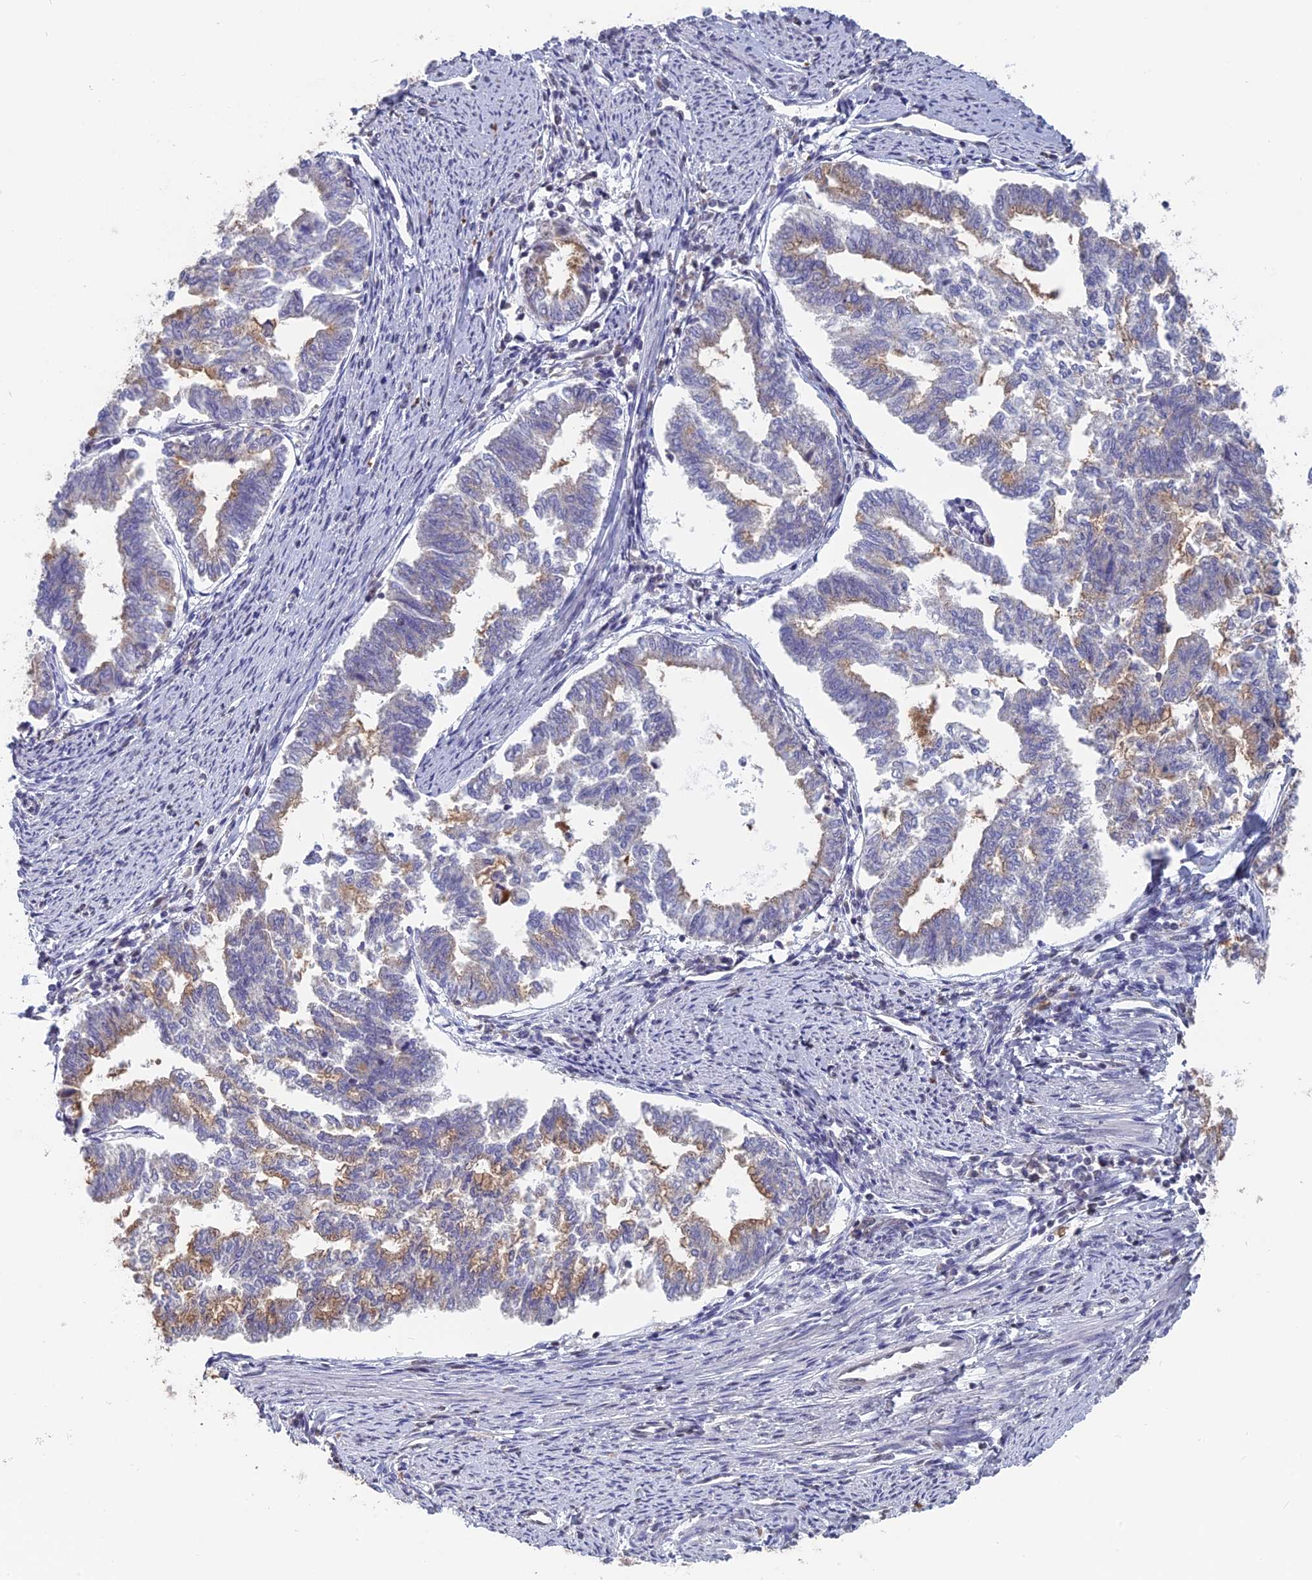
{"staining": {"intensity": "weak", "quantity": "<25%", "location": "cytoplasmic/membranous"}, "tissue": "endometrial cancer", "cell_type": "Tumor cells", "image_type": "cancer", "snomed": [{"axis": "morphology", "description": "Adenocarcinoma, NOS"}, {"axis": "topography", "description": "Endometrium"}], "caption": "This is an immunohistochemistry histopathology image of endometrial cancer (adenocarcinoma). There is no staining in tumor cells.", "gene": "MT-CO3", "patient": {"sex": "female", "age": 79}}